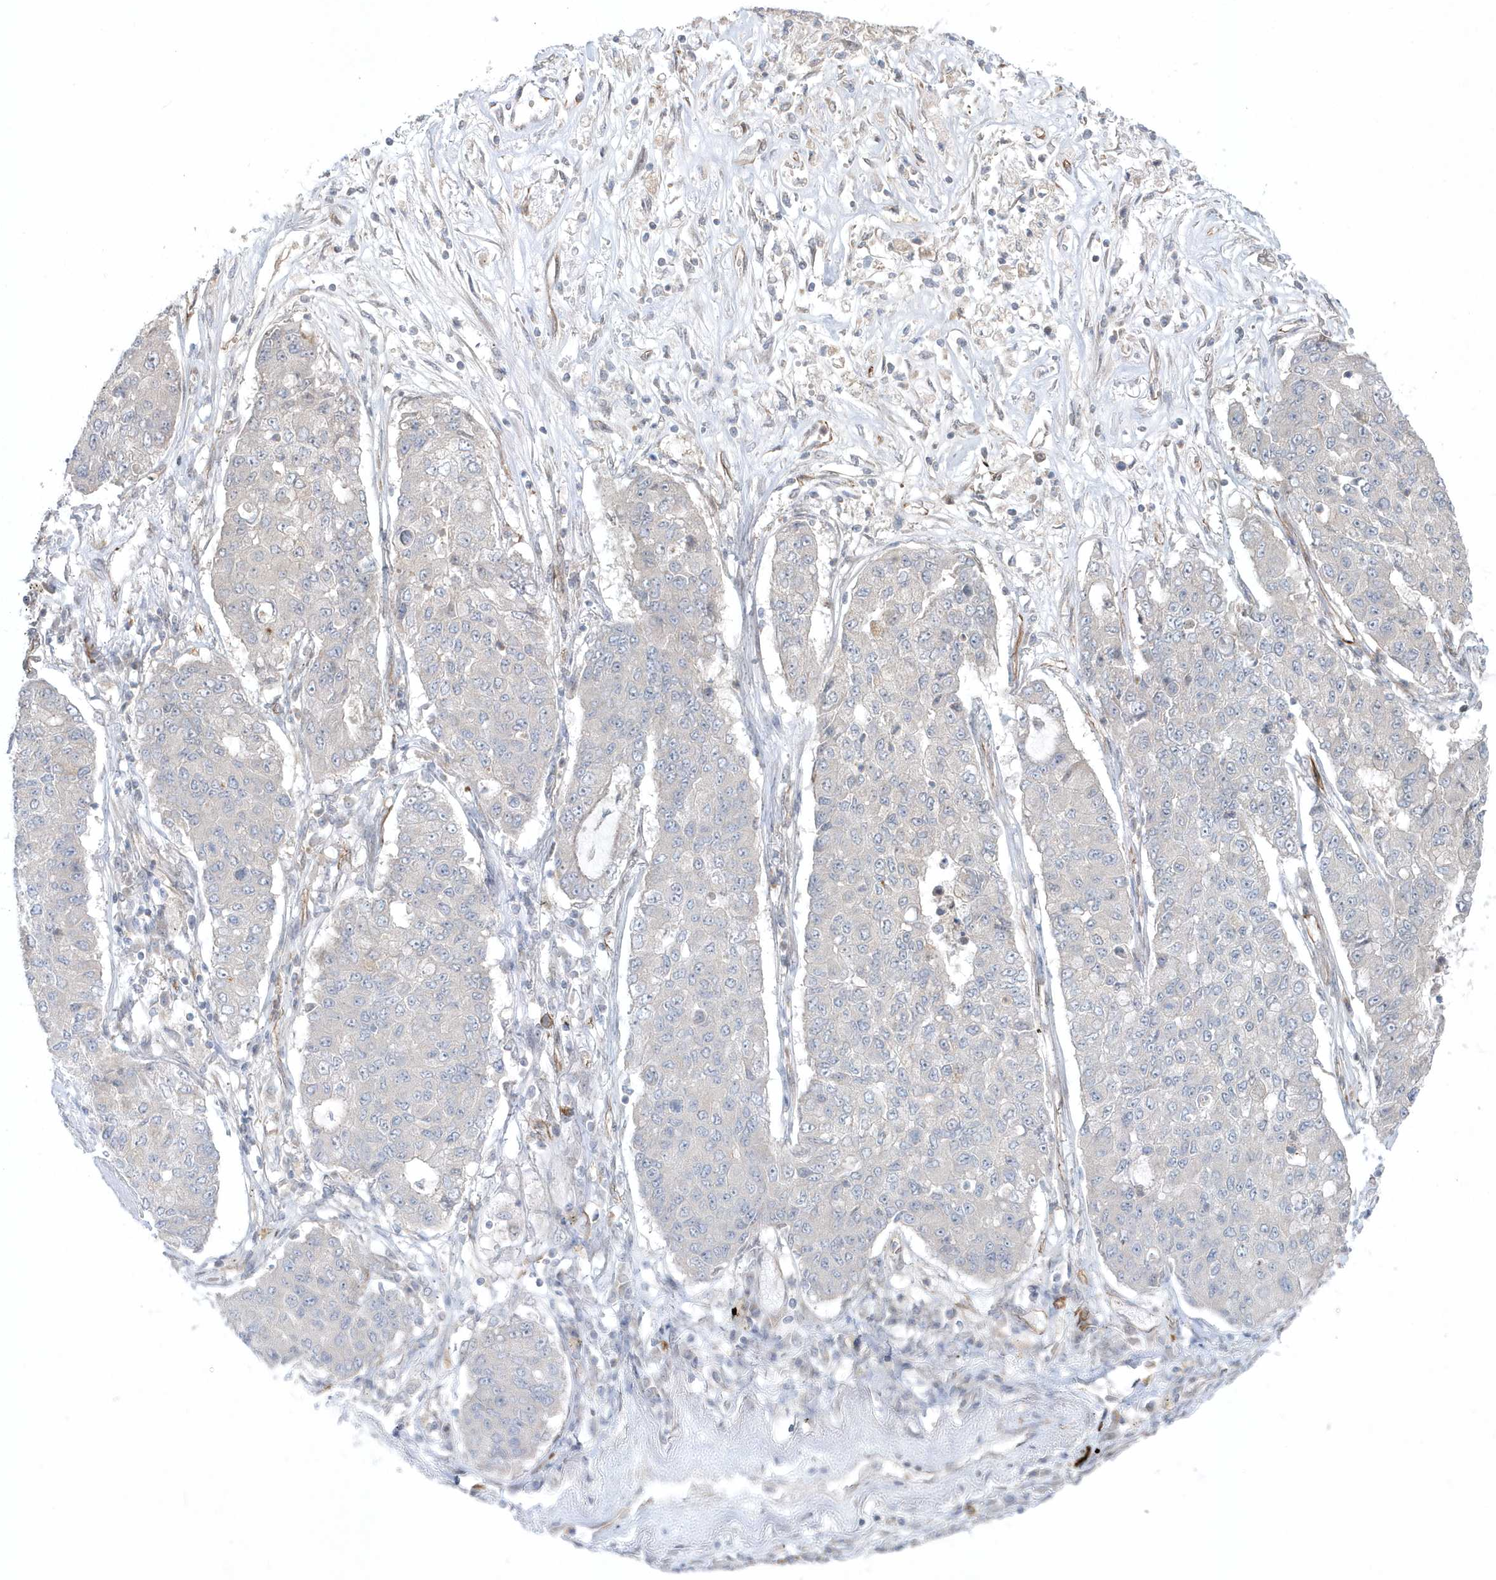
{"staining": {"intensity": "negative", "quantity": "none", "location": "none"}, "tissue": "lung cancer", "cell_type": "Tumor cells", "image_type": "cancer", "snomed": [{"axis": "morphology", "description": "Squamous cell carcinoma, NOS"}, {"axis": "topography", "description": "Lung"}], "caption": "This is a micrograph of immunohistochemistry (IHC) staining of lung cancer, which shows no staining in tumor cells. Brightfield microscopy of immunohistochemistry stained with DAB (3,3'-diaminobenzidine) (brown) and hematoxylin (blue), captured at high magnification.", "gene": "DHX57", "patient": {"sex": "male", "age": 74}}